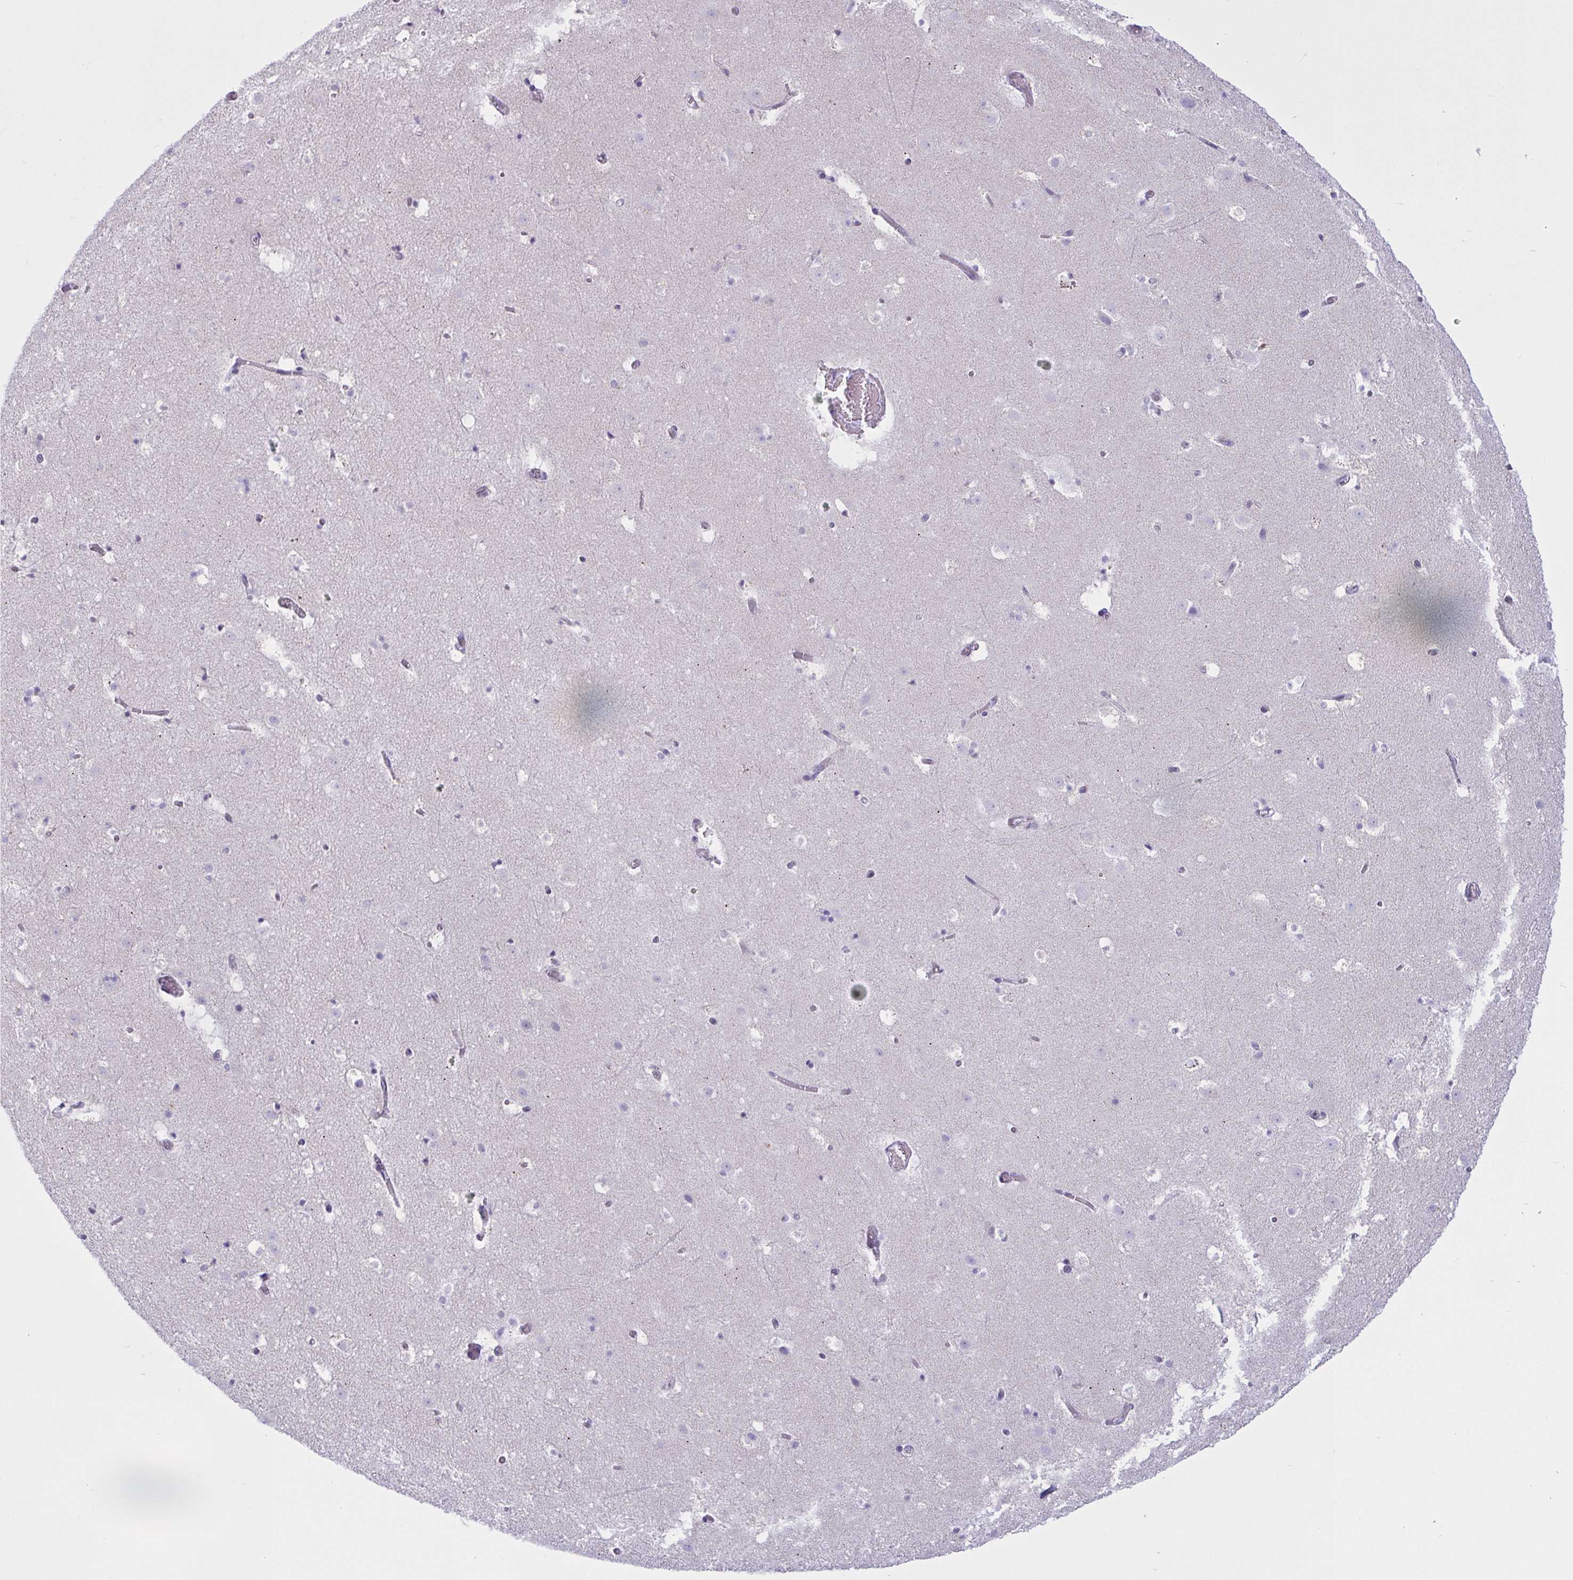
{"staining": {"intensity": "negative", "quantity": "none", "location": "none"}, "tissue": "caudate", "cell_type": "Glial cells", "image_type": "normal", "snomed": [{"axis": "morphology", "description": "Normal tissue, NOS"}, {"axis": "topography", "description": "Lateral ventricle wall"}], "caption": "The image reveals no significant staining in glial cells of caudate.", "gene": "BBS1", "patient": {"sex": "male", "age": 37}}